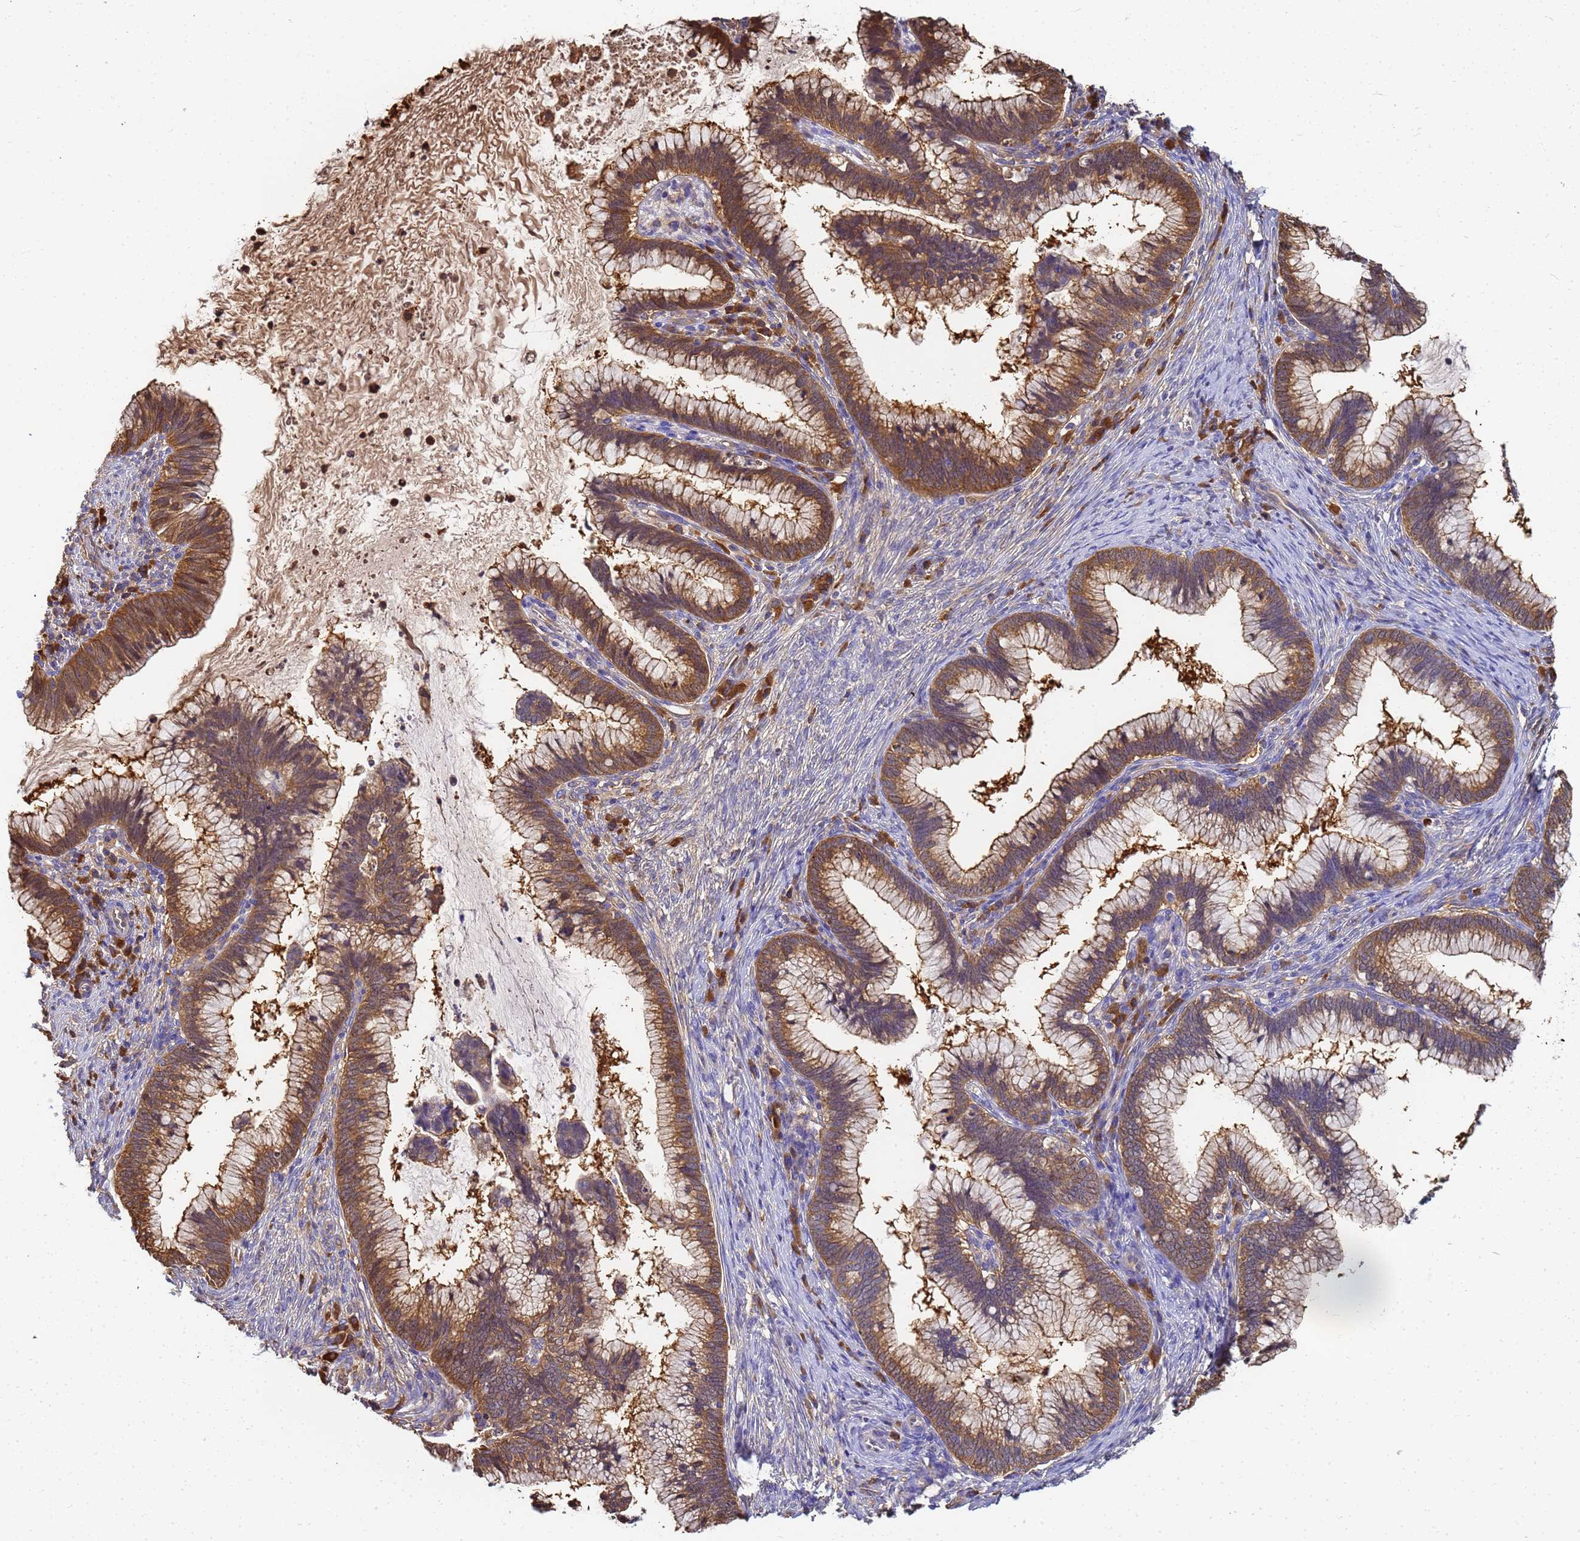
{"staining": {"intensity": "moderate", "quantity": ">75%", "location": "cytoplasmic/membranous"}, "tissue": "cervical cancer", "cell_type": "Tumor cells", "image_type": "cancer", "snomed": [{"axis": "morphology", "description": "Adenocarcinoma, NOS"}, {"axis": "topography", "description": "Cervix"}], "caption": "Immunohistochemistry (IHC) micrograph of adenocarcinoma (cervical) stained for a protein (brown), which displays medium levels of moderate cytoplasmic/membranous positivity in about >75% of tumor cells.", "gene": "NME1-NME2", "patient": {"sex": "female", "age": 36}}